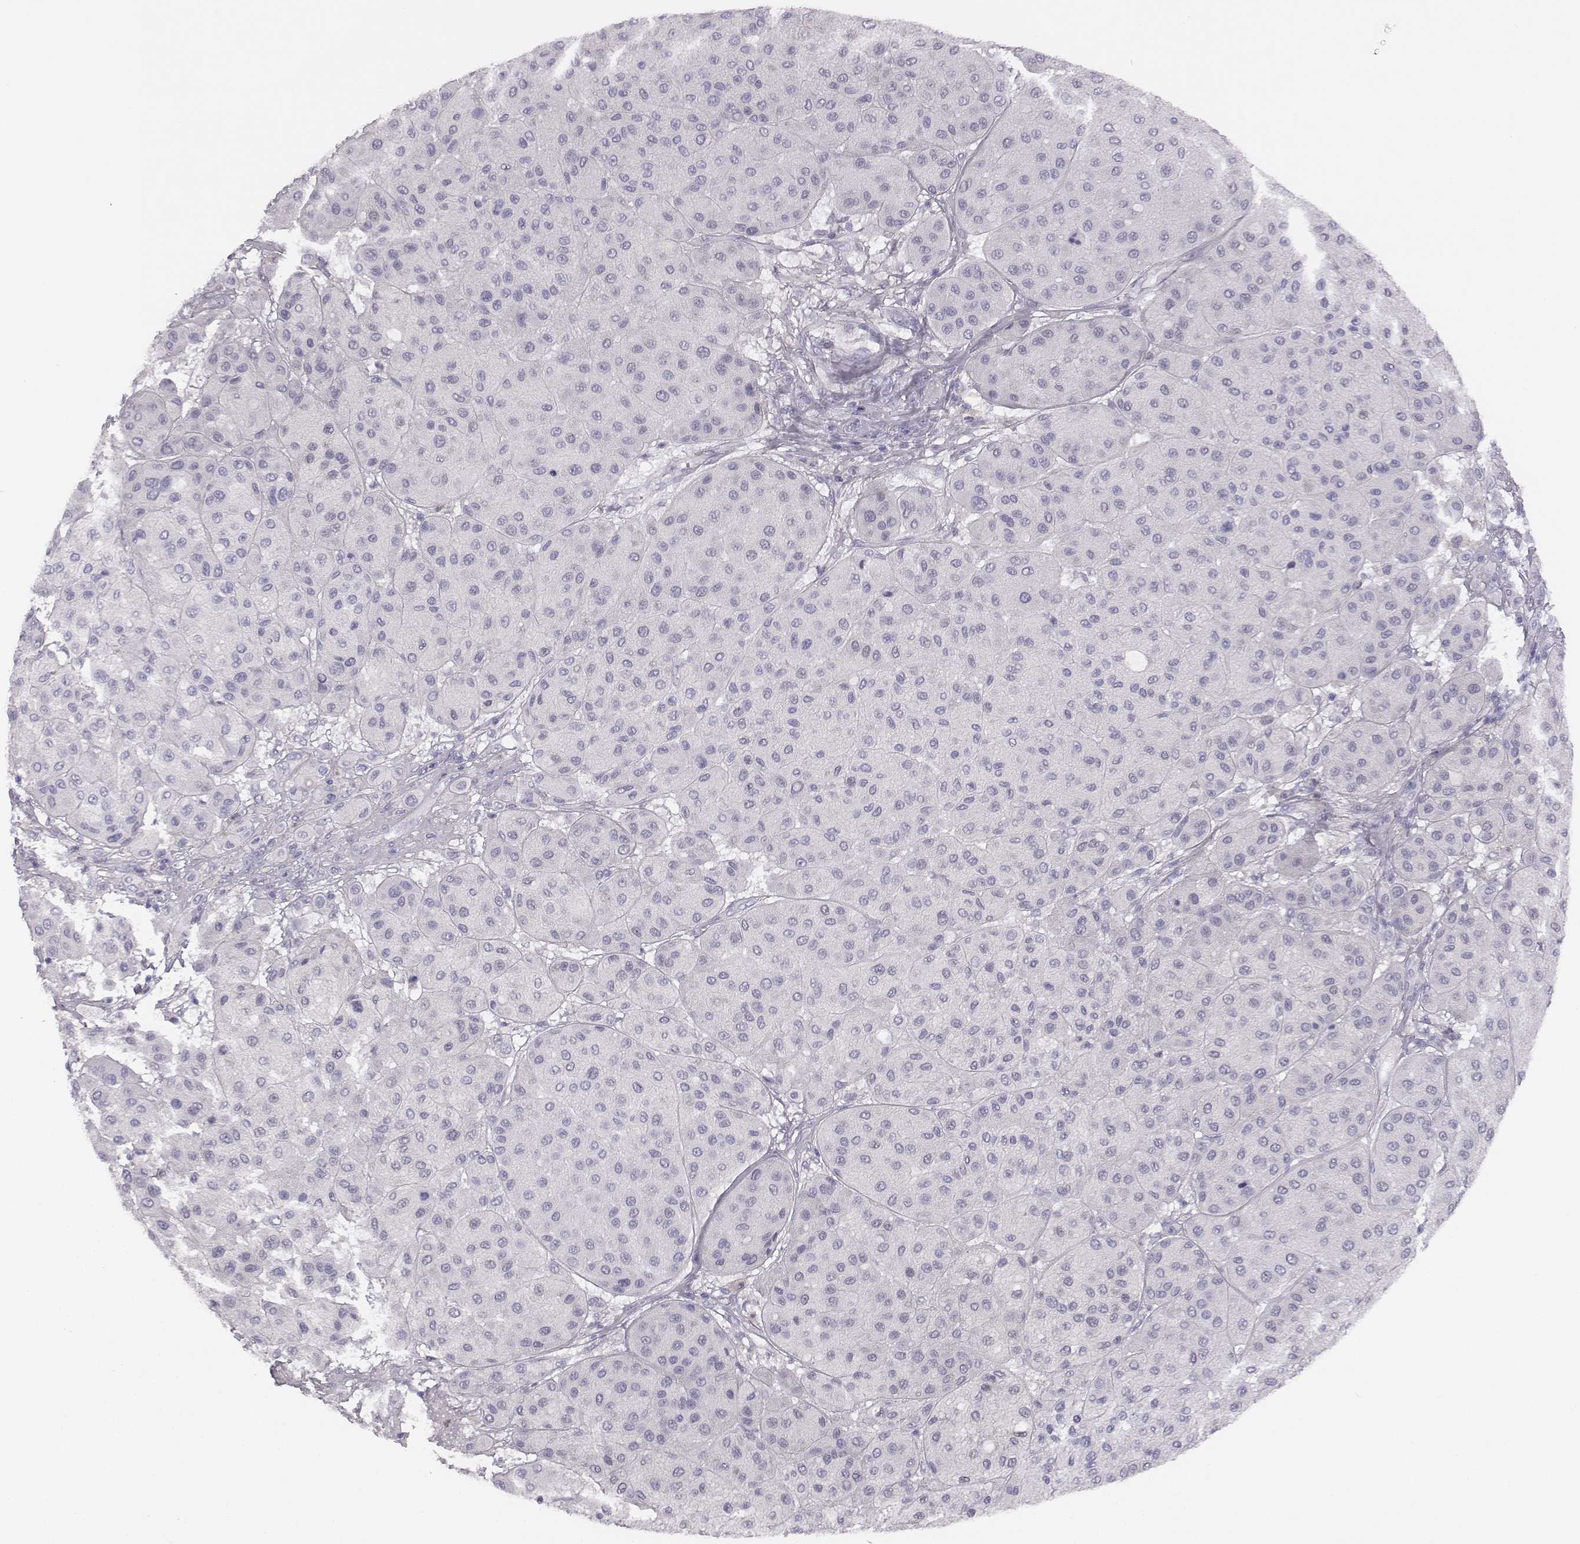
{"staining": {"intensity": "negative", "quantity": "none", "location": "none"}, "tissue": "melanoma", "cell_type": "Tumor cells", "image_type": "cancer", "snomed": [{"axis": "morphology", "description": "Malignant melanoma, Metastatic site"}, {"axis": "topography", "description": "Smooth muscle"}], "caption": "IHC of human malignant melanoma (metastatic site) reveals no expression in tumor cells. (Brightfield microscopy of DAB IHC at high magnification).", "gene": "ADAM7", "patient": {"sex": "male", "age": 41}}